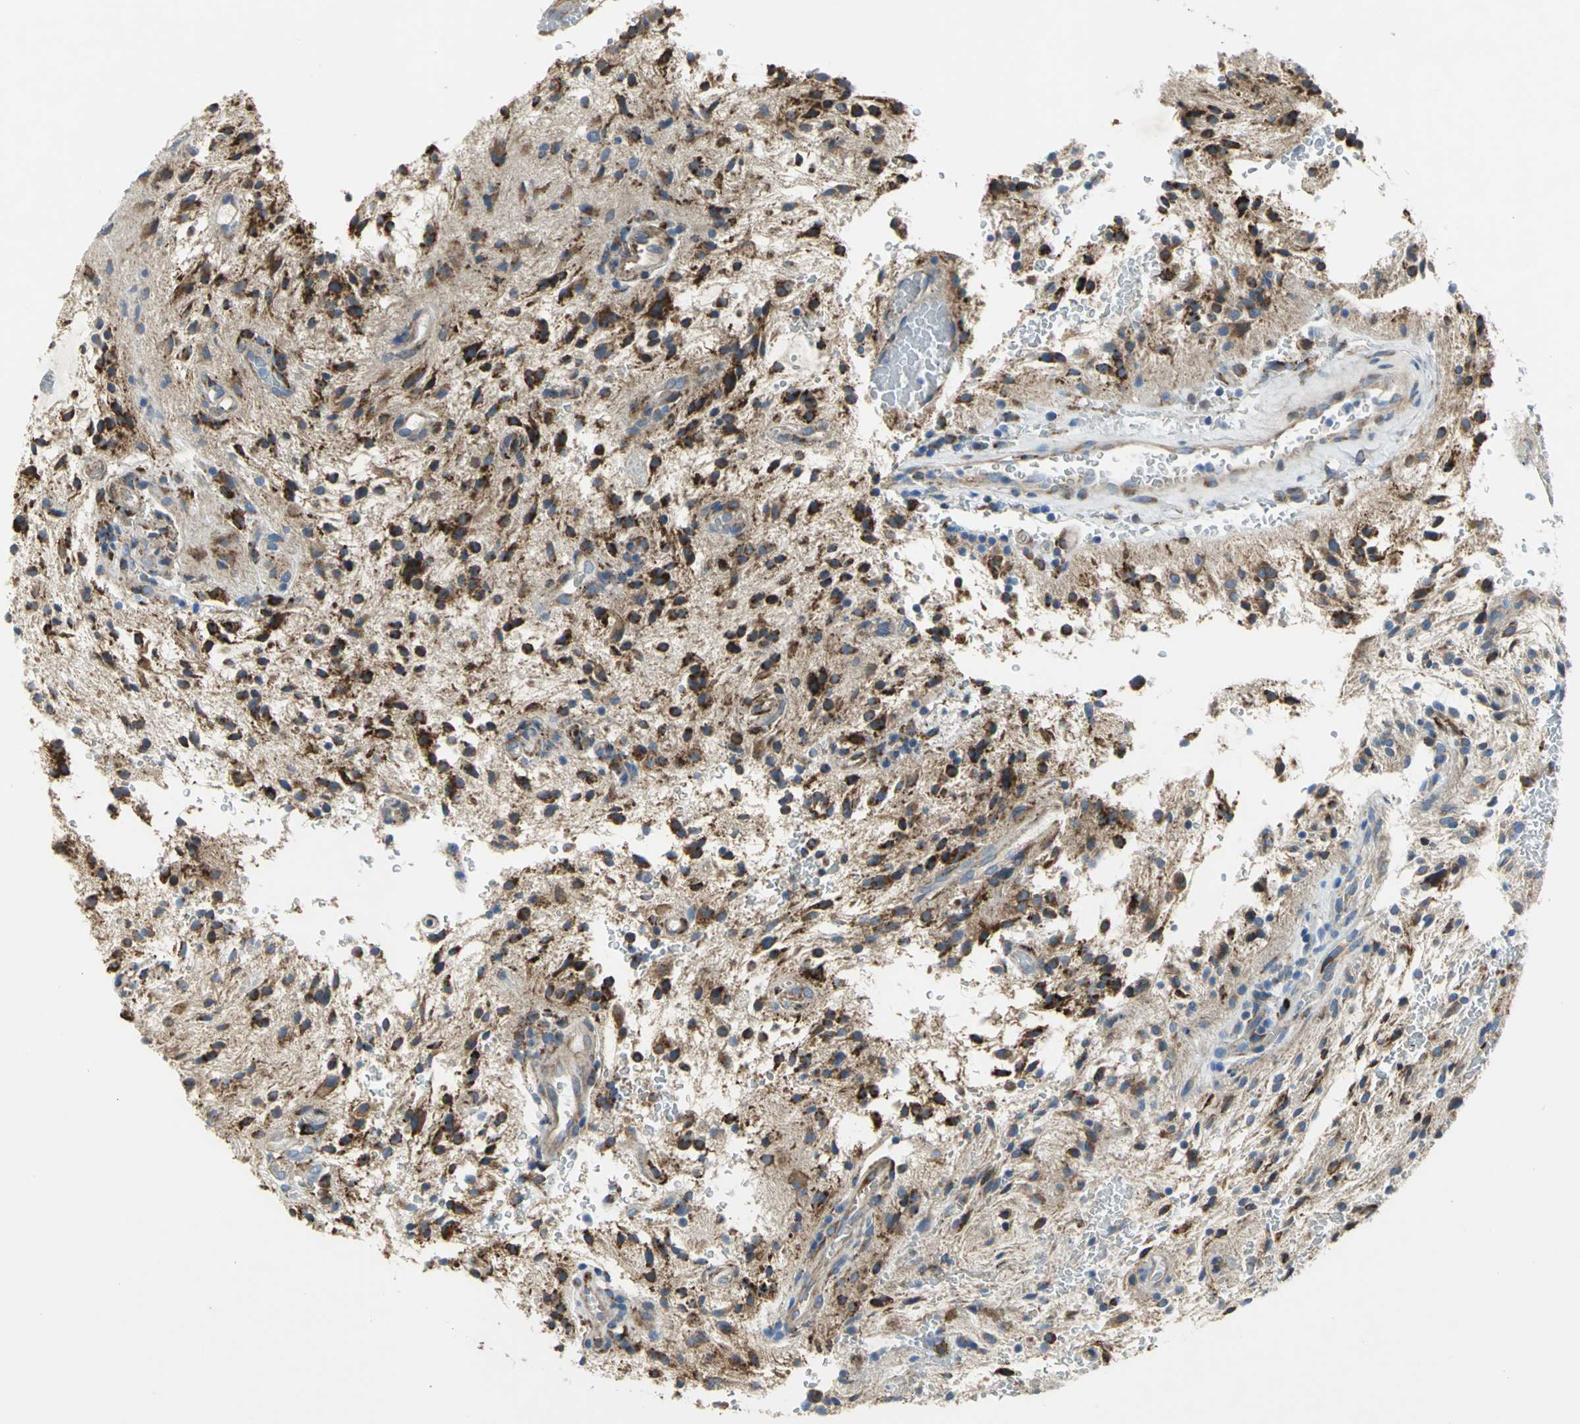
{"staining": {"intensity": "strong", "quantity": ">75%", "location": "cytoplasmic/membranous"}, "tissue": "glioma", "cell_type": "Tumor cells", "image_type": "cancer", "snomed": [{"axis": "morphology", "description": "Glioma, malignant, NOS"}, {"axis": "topography", "description": "Cerebellum"}], "caption": "Protein analysis of malignant glioma tissue reveals strong cytoplasmic/membranous positivity in approximately >75% of tumor cells. The staining was performed using DAB to visualize the protein expression in brown, while the nuclei were stained in blue with hematoxylin (Magnification: 20x).", "gene": "TULP4", "patient": {"sex": "female", "age": 10}}